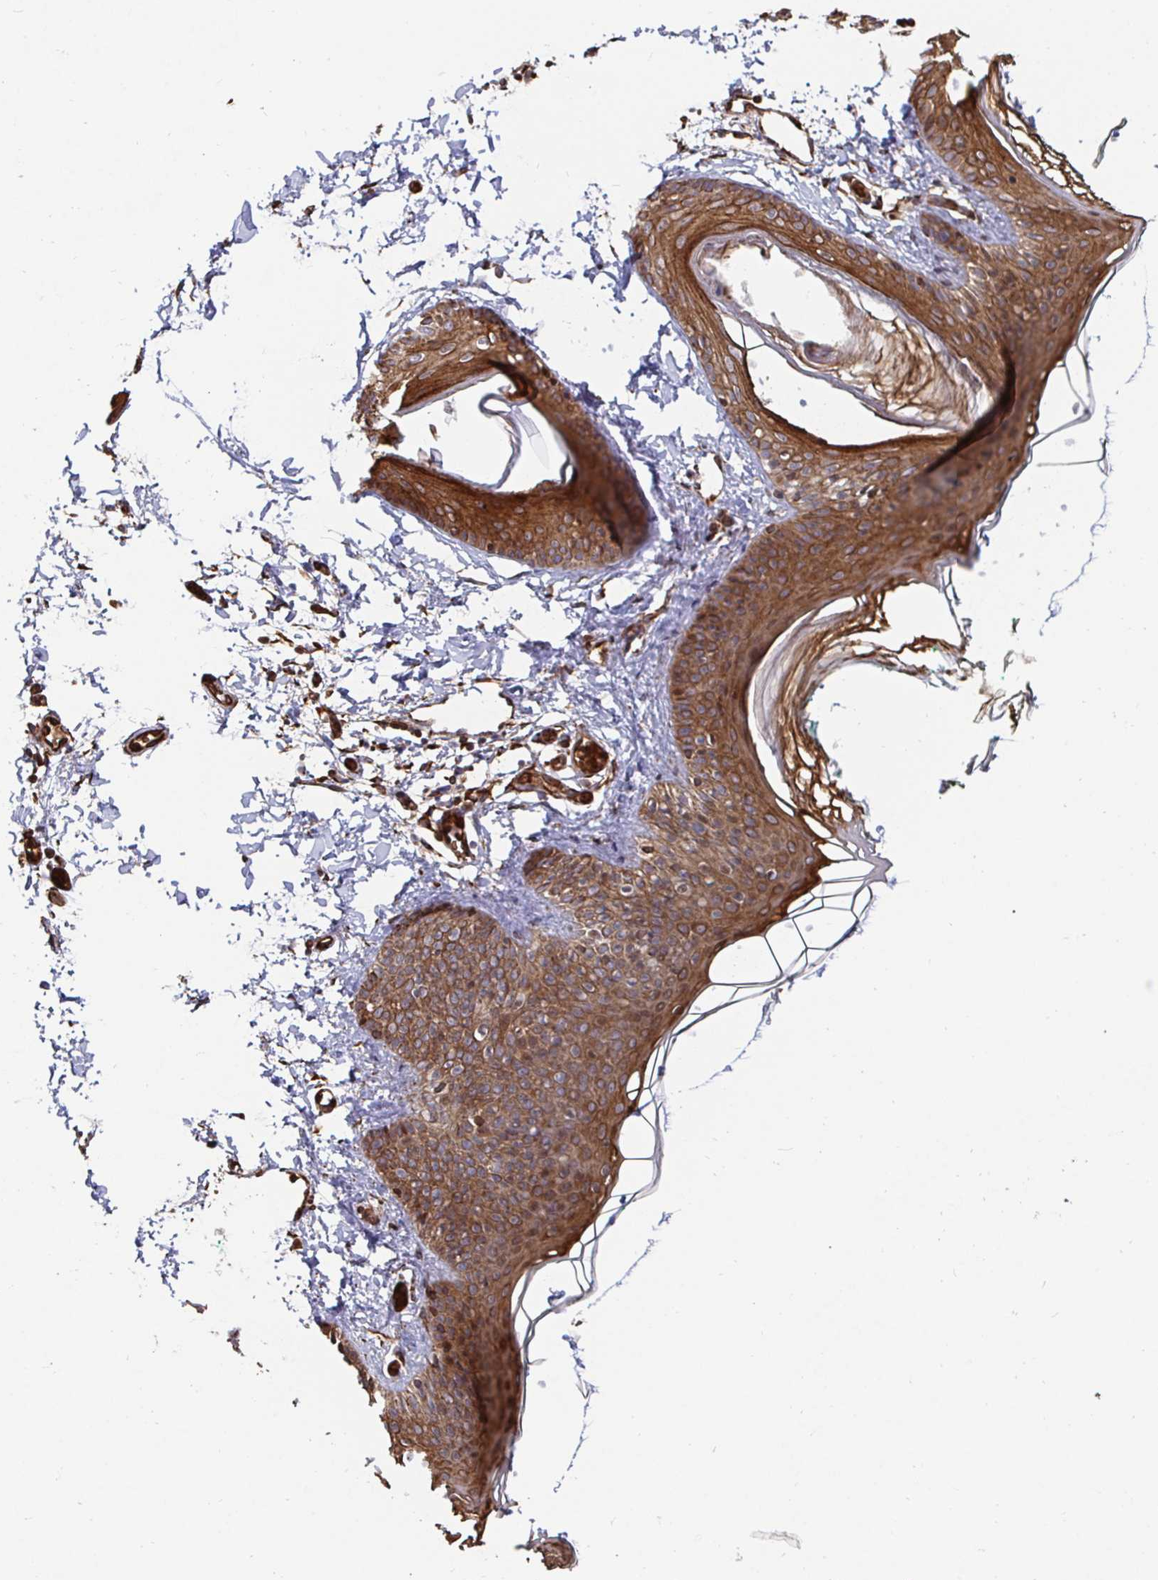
{"staining": {"intensity": "strong", "quantity": ">75%", "location": "cytoplasmic/membranous"}, "tissue": "skin", "cell_type": "Fibroblasts", "image_type": "normal", "snomed": [{"axis": "morphology", "description": "Normal tissue, NOS"}, {"axis": "topography", "description": "Skin"}], "caption": "The micrograph demonstrates staining of benign skin, revealing strong cytoplasmic/membranous protein expression (brown color) within fibroblasts. (DAB IHC, brown staining for protein, blue staining for nuclei).", "gene": "TBKBP1", "patient": {"sex": "male", "age": 16}}